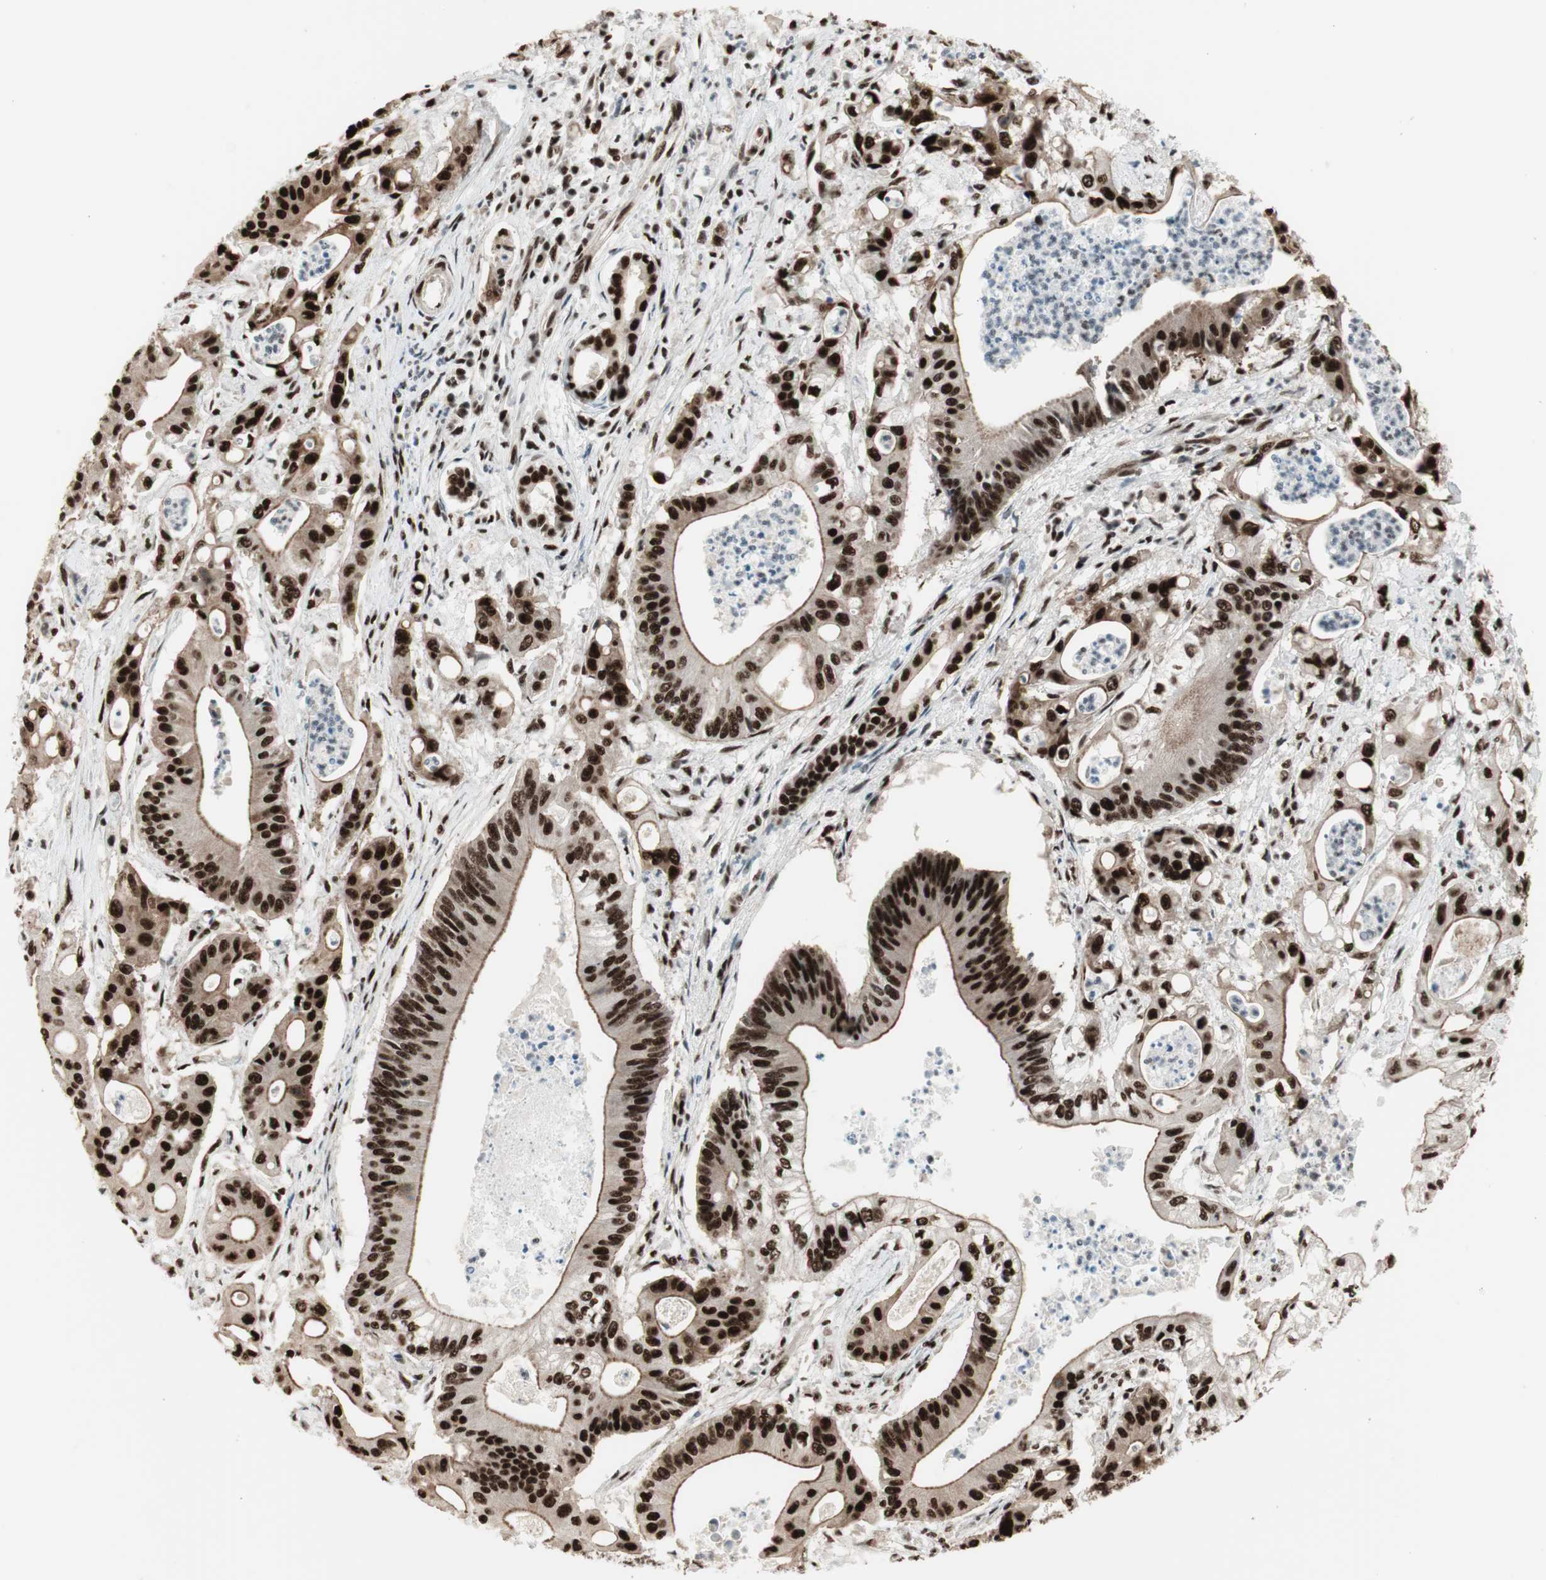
{"staining": {"intensity": "strong", "quantity": ">75%", "location": "nuclear"}, "tissue": "pancreatic cancer", "cell_type": "Tumor cells", "image_type": "cancer", "snomed": [{"axis": "morphology", "description": "Normal tissue, NOS"}, {"axis": "topography", "description": "Lymph node"}], "caption": "IHC micrograph of human pancreatic cancer stained for a protein (brown), which demonstrates high levels of strong nuclear positivity in about >75% of tumor cells.", "gene": "HEXIM1", "patient": {"sex": "male", "age": 62}}